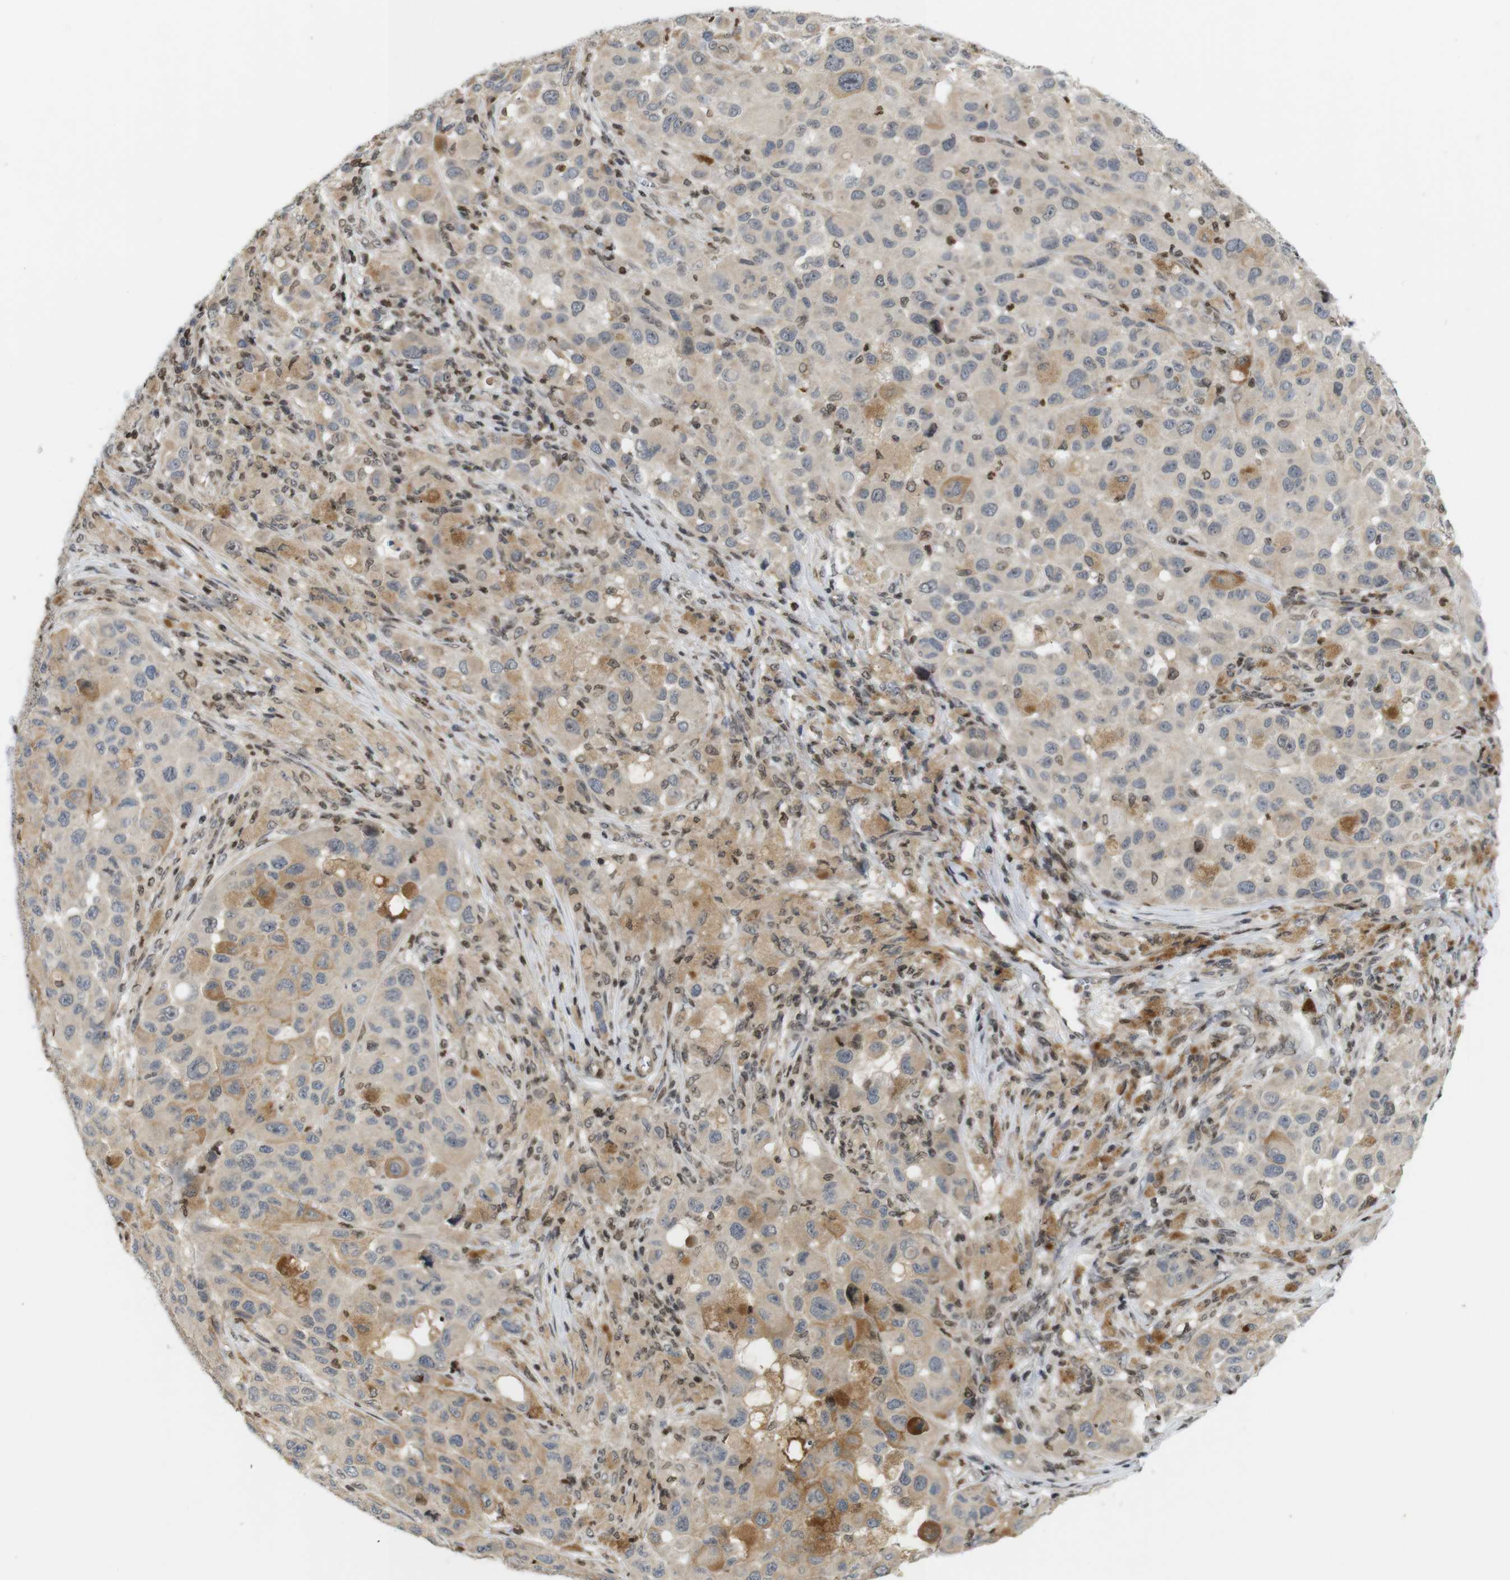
{"staining": {"intensity": "moderate", "quantity": "<25%", "location": "cytoplasmic/membranous"}, "tissue": "melanoma", "cell_type": "Tumor cells", "image_type": "cancer", "snomed": [{"axis": "morphology", "description": "Malignant melanoma, NOS"}, {"axis": "topography", "description": "Skin"}], "caption": "Melanoma was stained to show a protein in brown. There is low levels of moderate cytoplasmic/membranous positivity in approximately <25% of tumor cells.", "gene": "MBD1", "patient": {"sex": "male", "age": 96}}